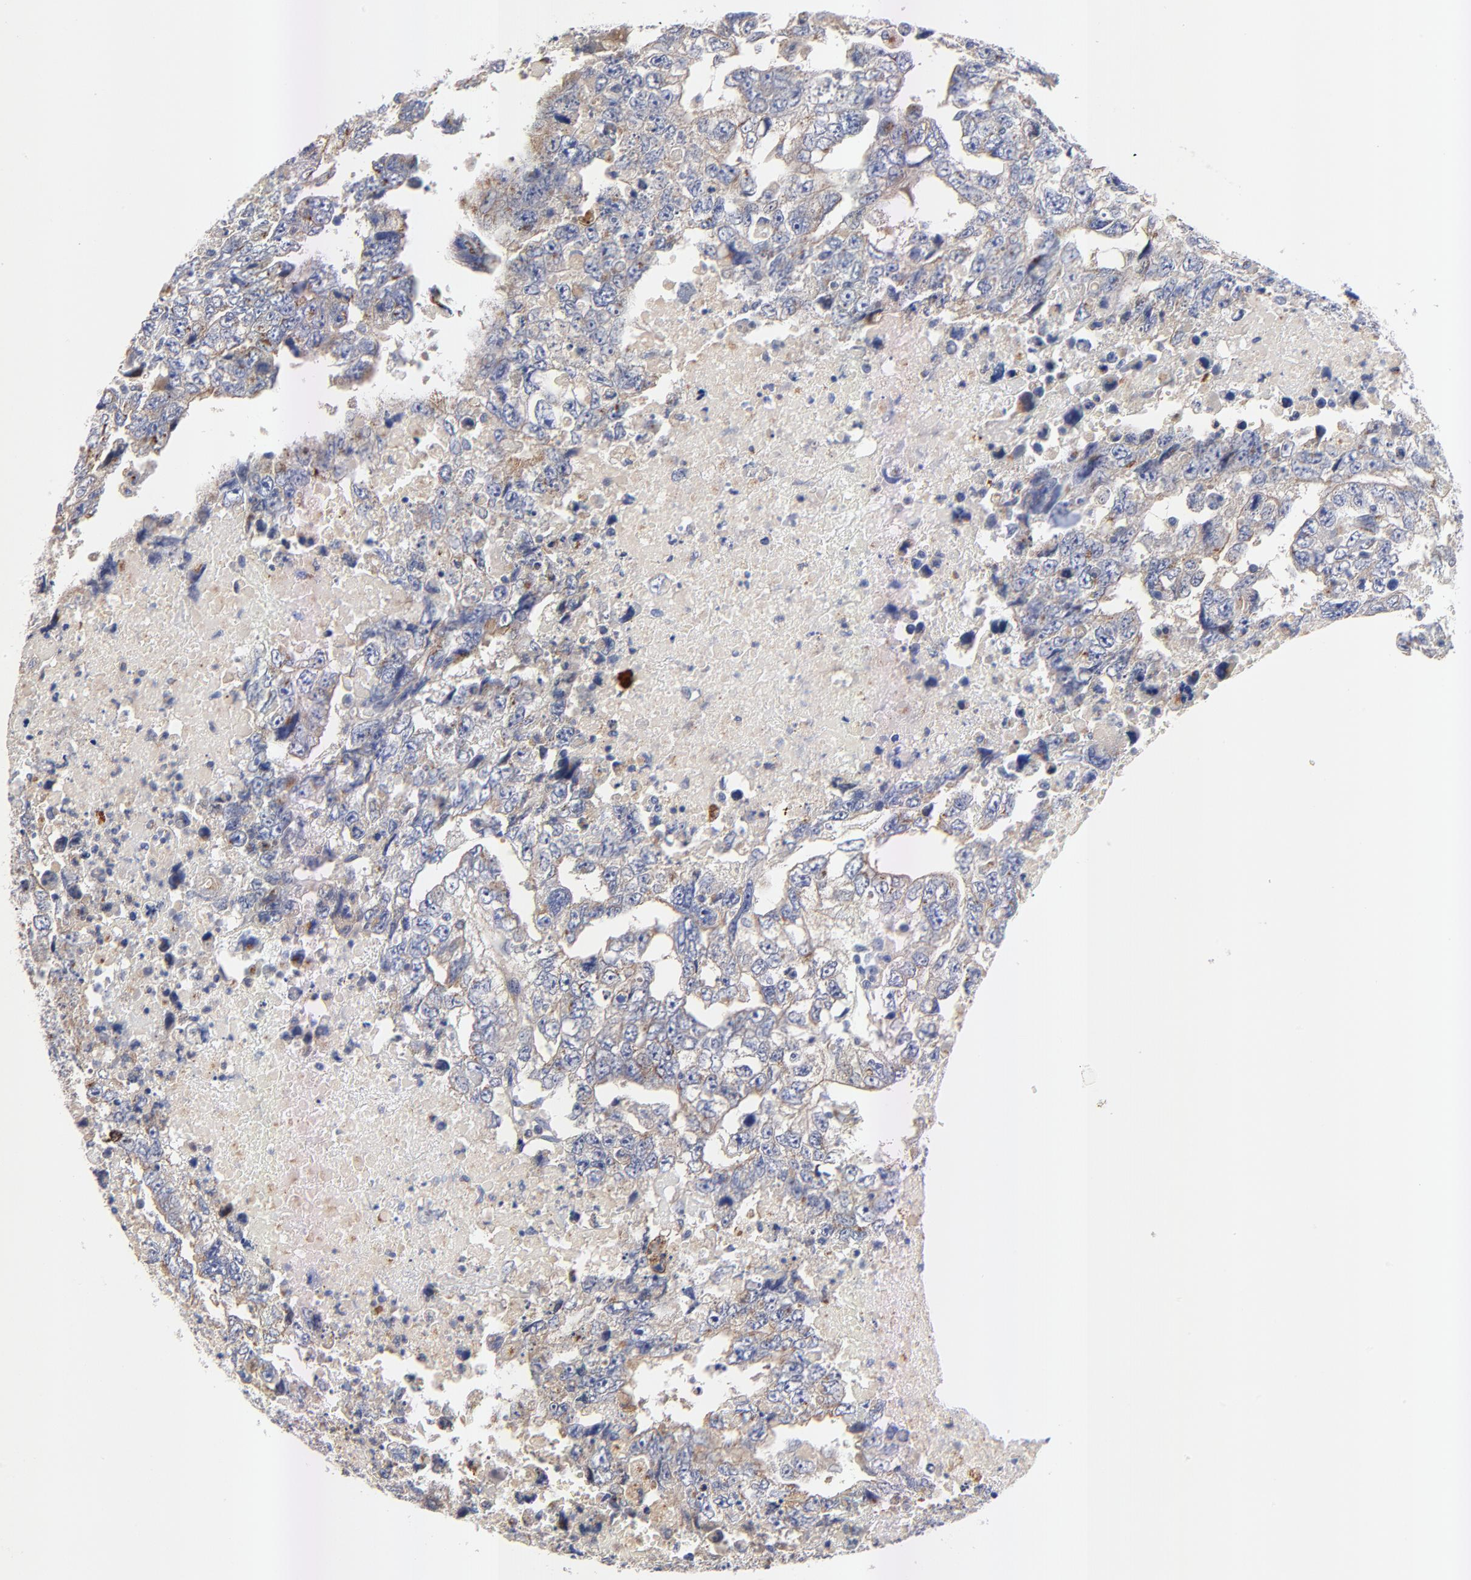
{"staining": {"intensity": "weak", "quantity": ">75%", "location": "cytoplasmic/membranous"}, "tissue": "testis cancer", "cell_type": "Tumor cells", "image_type": "cancer", "snomed": [{"axis": "morphology", "description": "Carcinoma, Embryonal, NOS"}, {"axis": "topography", "description": "Testis"}], "caption": "IHC micrograph of neoplastic tissue: testis embryonal carcinoma stained using immunohistochemistry displays low levels of weak protein expression localized specifically in the cytoplasmic/membranous of tumor cells, appearing as a cytoplasmic/membranous brown color.", "gene": "FBXL2", "patient": {"sex": "male", "age": 36}}